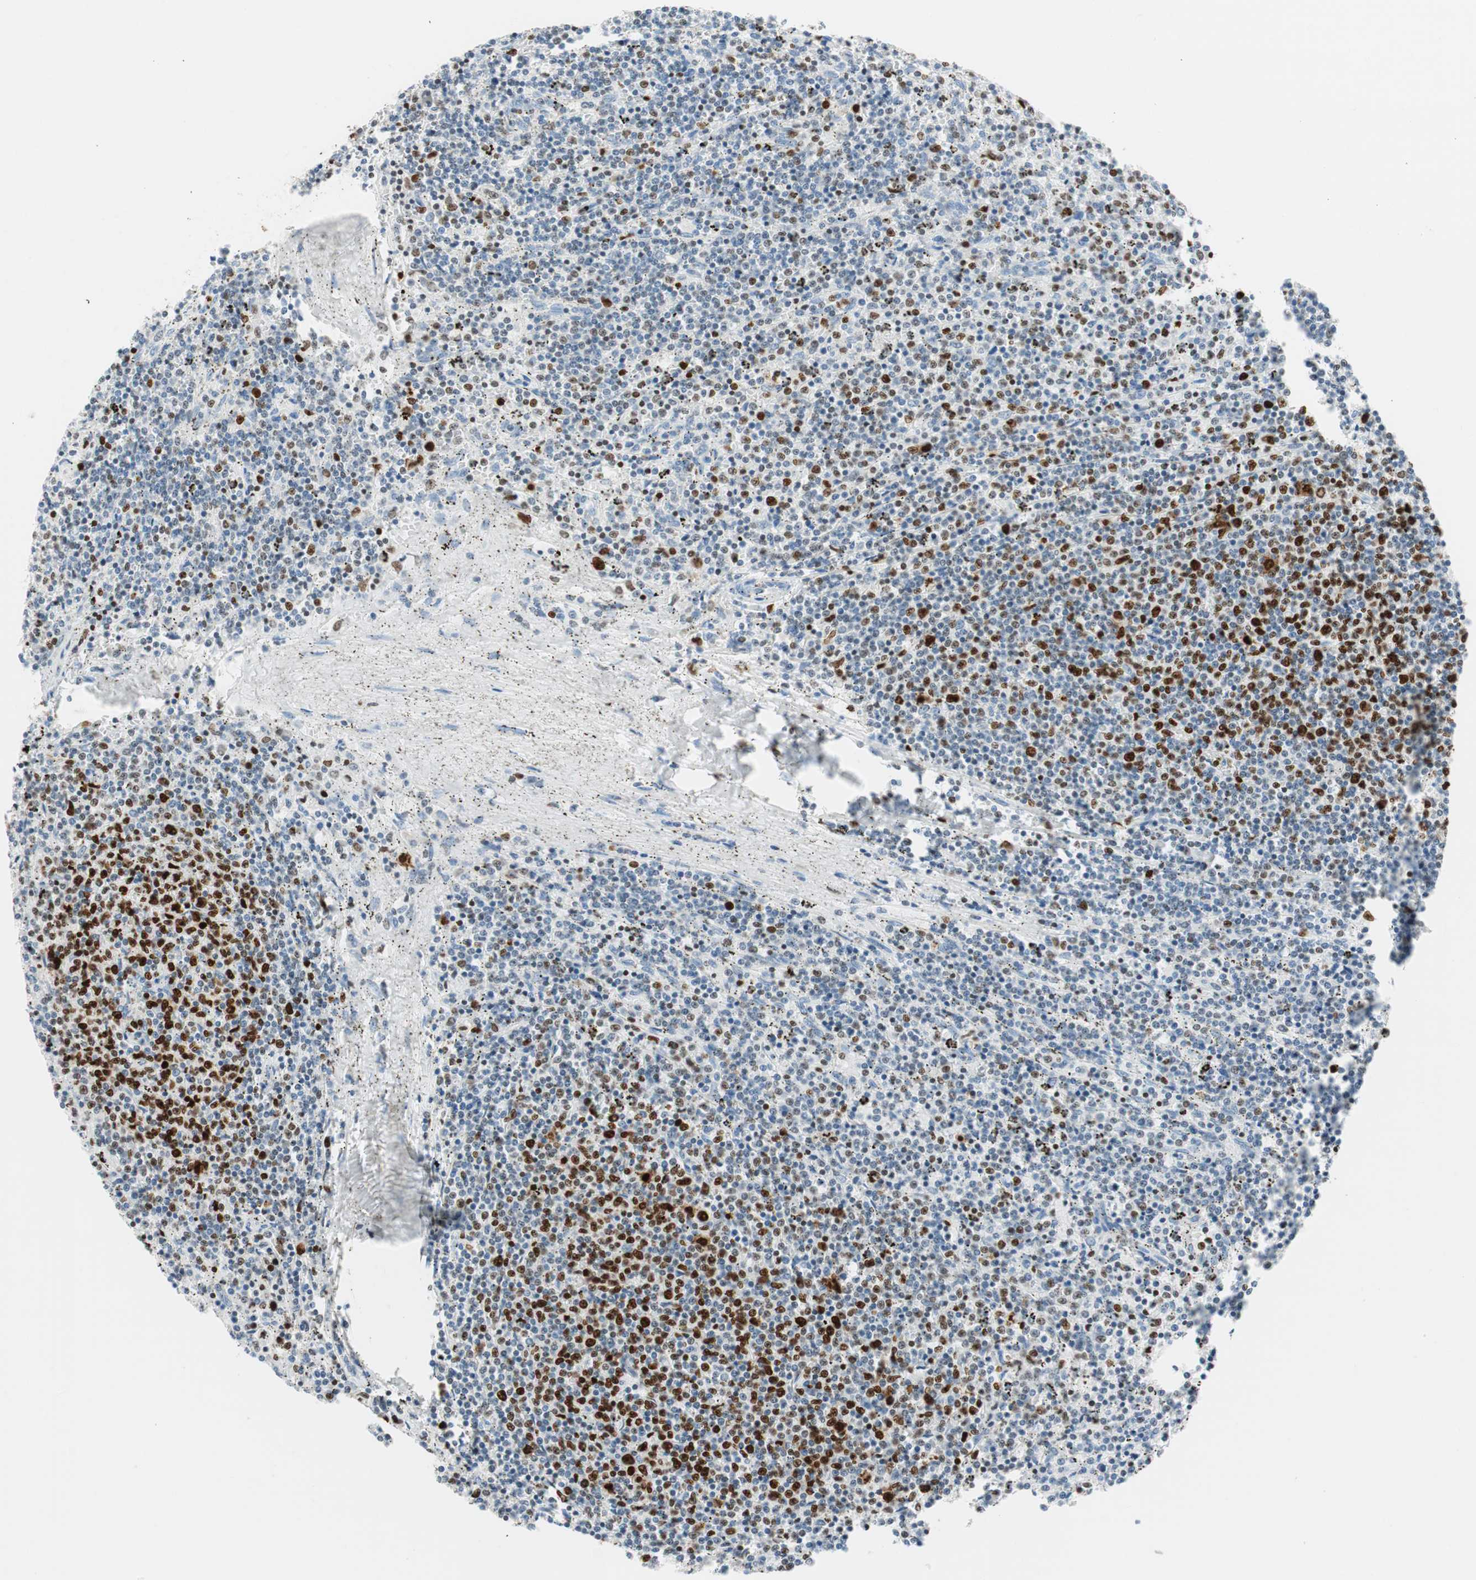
{"staining": {"intensity": "strong", "quantity": "25%-75%", "location": "nuclear"}, "tissue": "lymphoma", "cell_type": "Tumor cells", "image_type": "cancer", "snomed": [{"axis": "morphology", "description": "Malignant lymphoma, non-Hodgkin's type, Low grade"}, {"axis": "topography", "description": "Spleen"}], "caption": "About 25%-75% of tumor cells in malignant lymphoma, non-Hodgkin's type (low-grade) reveal strong nuclear protein expression as visualized by brown immunohistochemical staining.", "gene": "EZH2", "patient": {"sex": "female", "age": 50}}